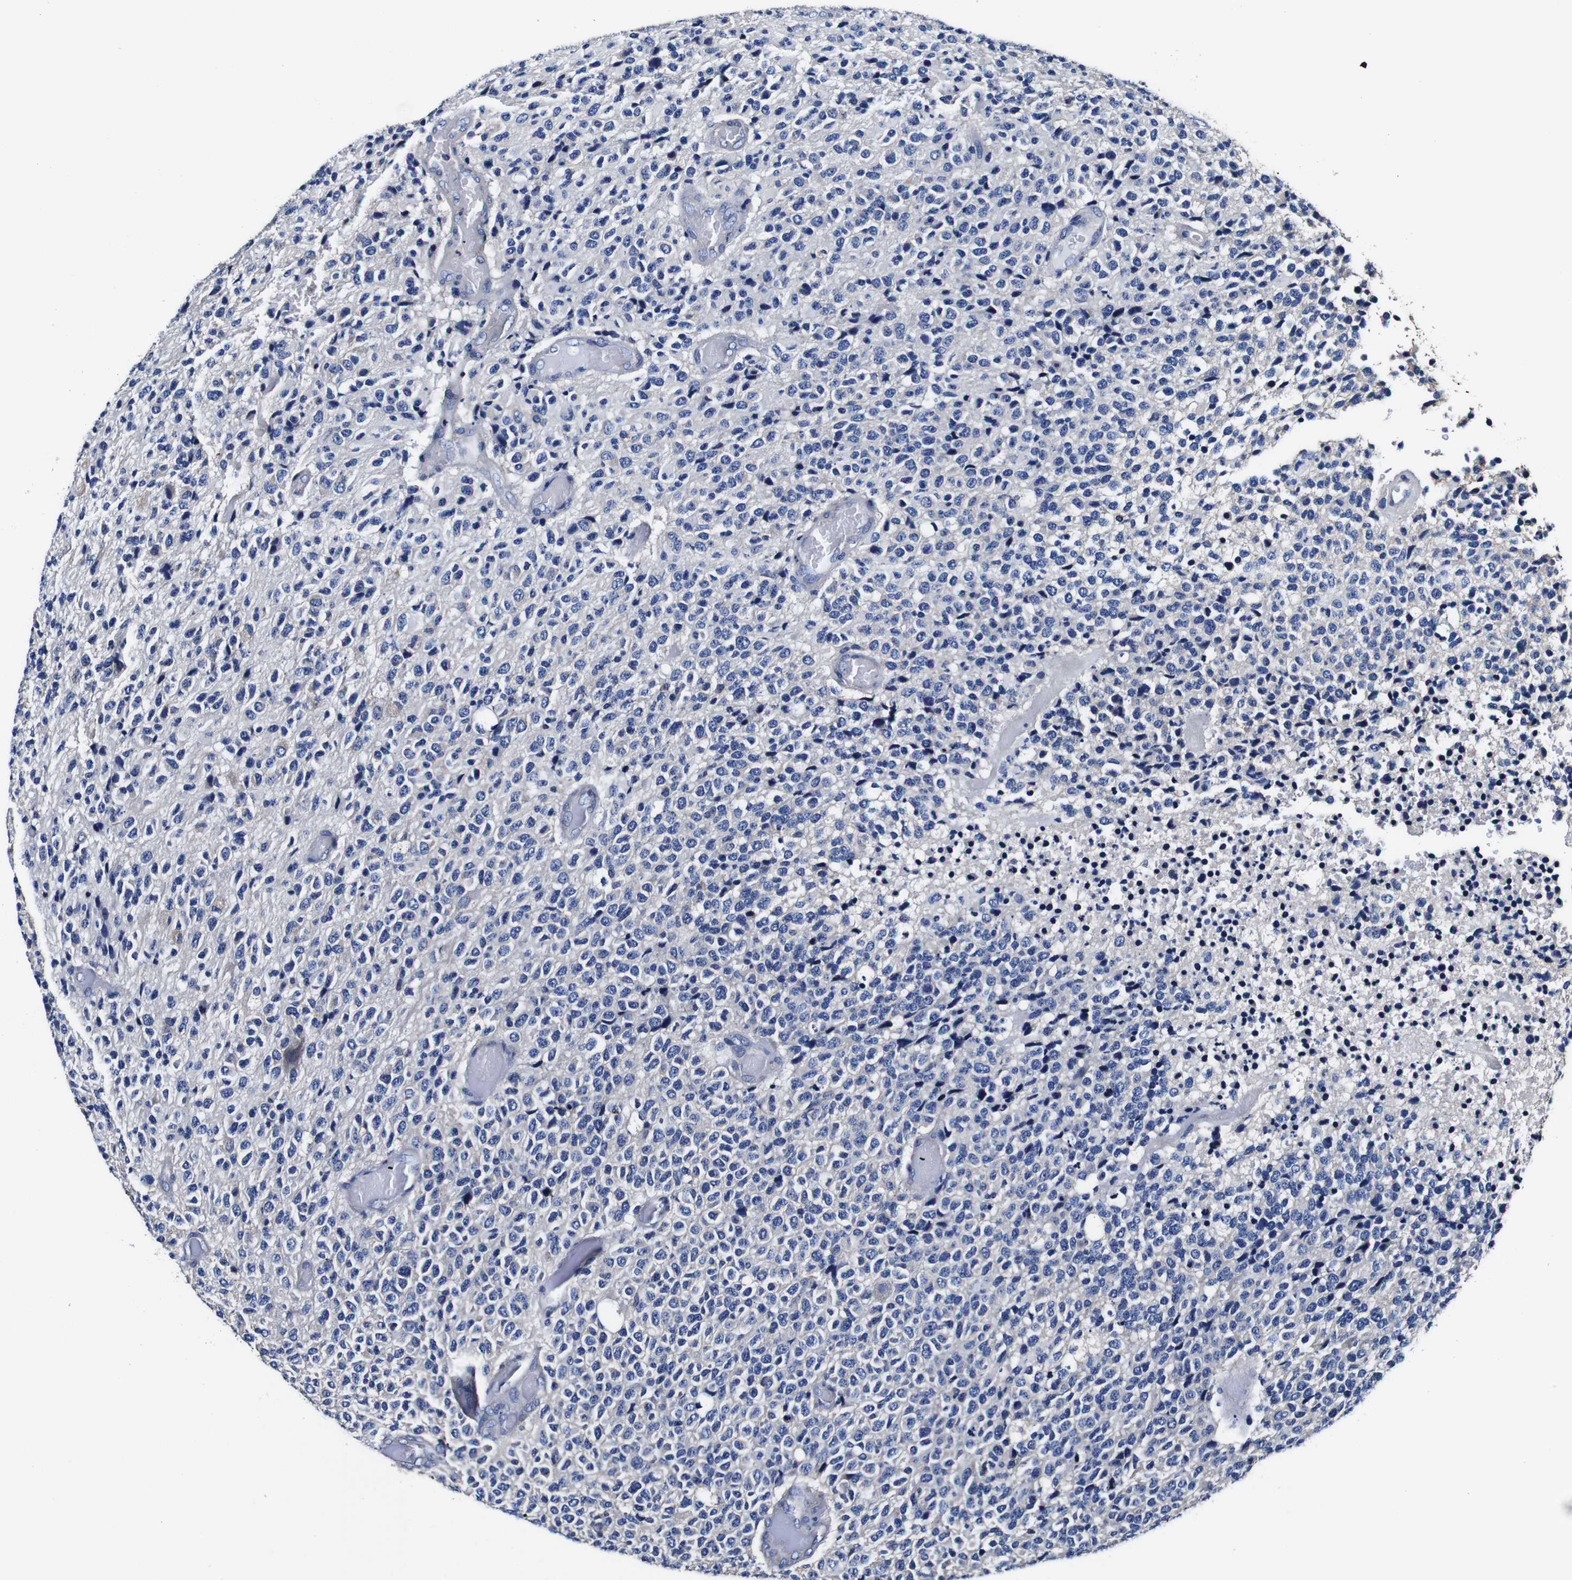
{"staining": {"intensity": "negative", "quantity": "none", "location": "none"}, "tissue": "glioma", "cell_type": "Tumor cells", "image_type": "cancer", "snomed": [{"axis": "morphology", "description": "Glioma, malignant, High grade"}, {"axis": "topography", "description": "pancreas cauda"}], "caption": "A histopathology image of glioma stained for a protein demonstrates no brown staining in tumor cells. (DAB (3,3'-diaminobenzidine) IHC with hematoxylin counter stain).", "gene": "PDCD6IP", "patient": {"sex": "male", "age": 60}}